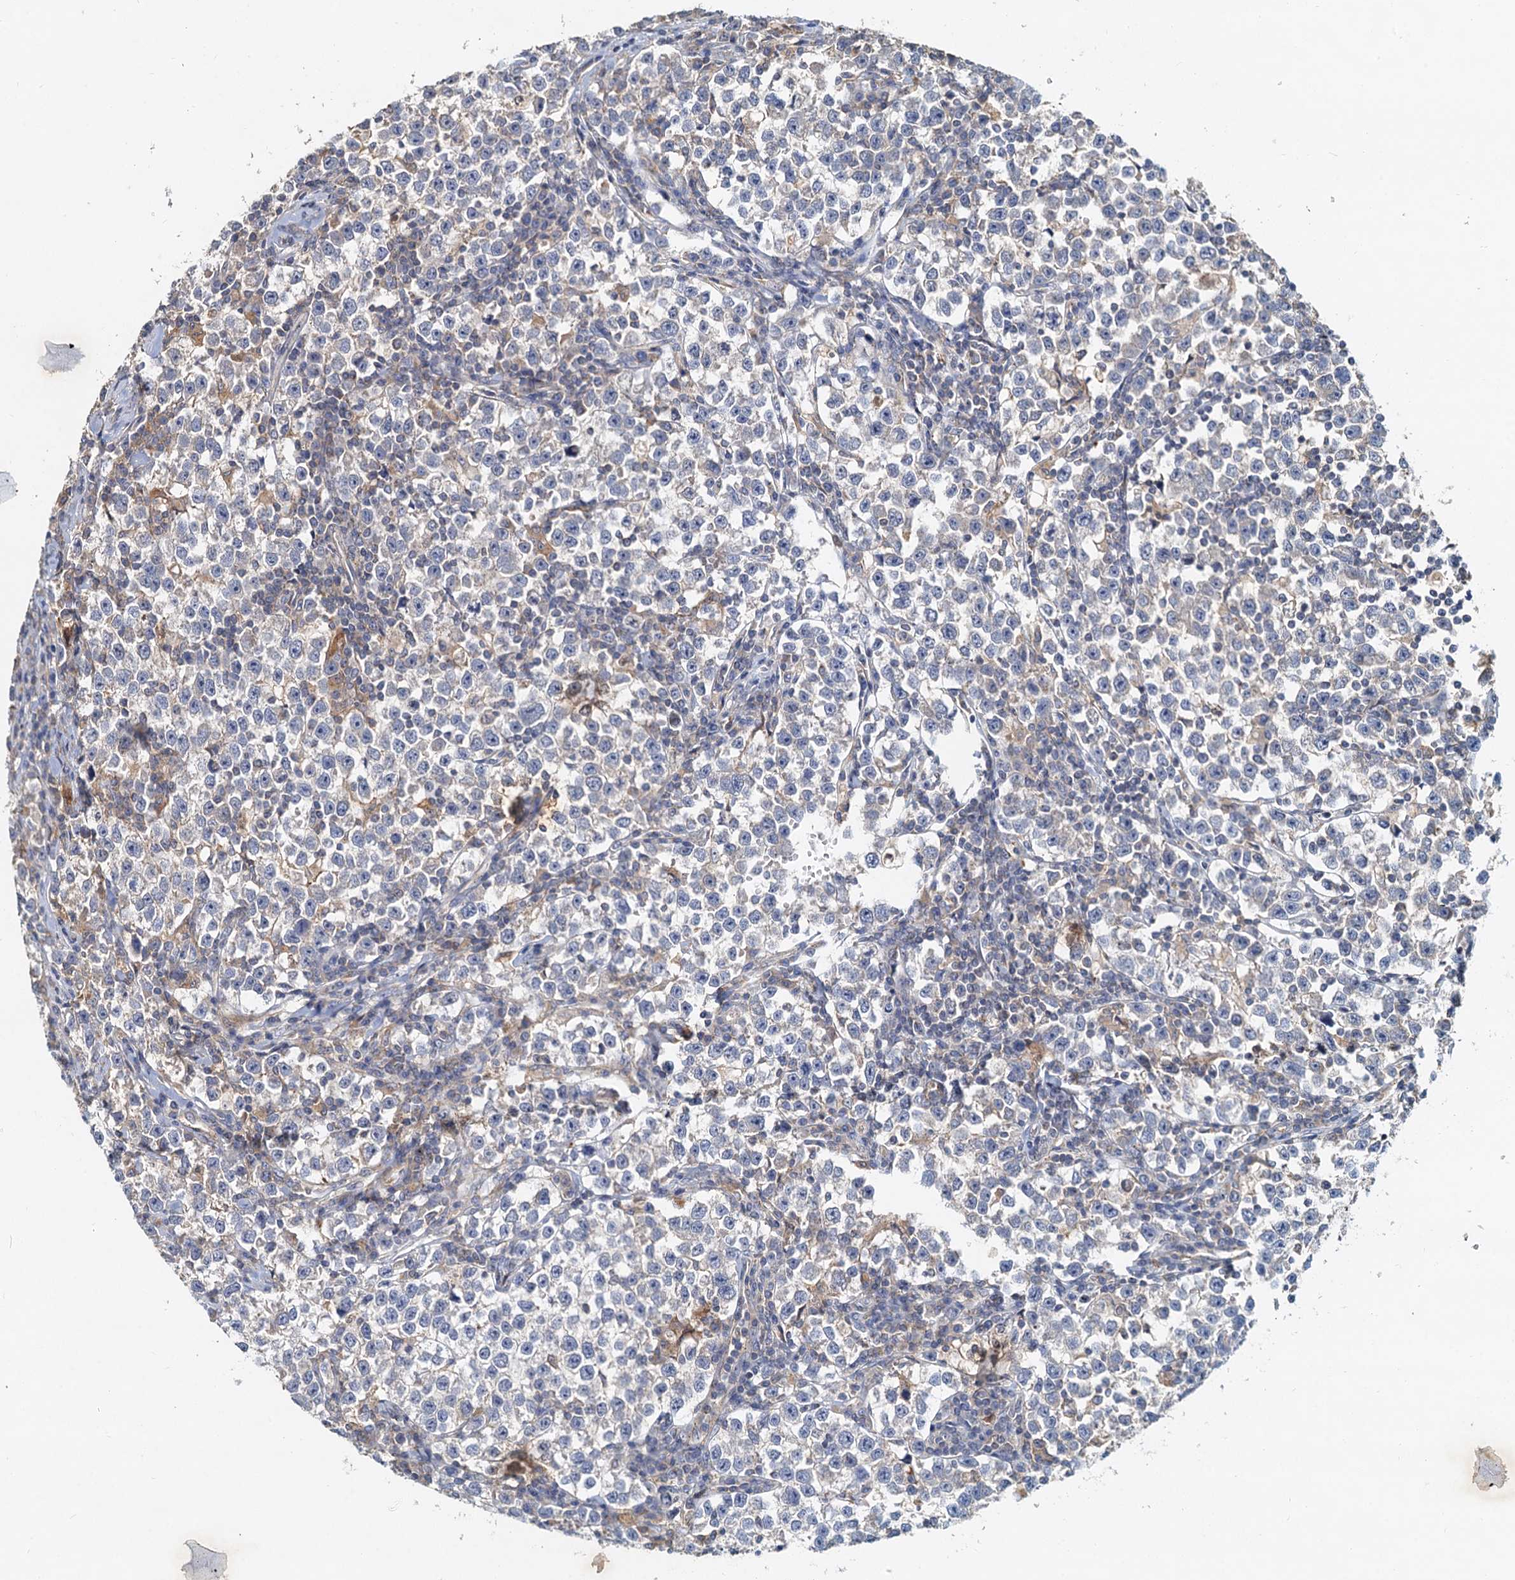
{"staining": {"intensity": "negative", "quantity": "none", "location": "none"}, "tissue": "testis cancer", "cell_type": "Tumor cells", "image_type": "cancer", "snomed": [{"axis": "morphology", "description": "Normal tissue, NOS"}, {"axis": "morphology", "description": "Seminoma, NOS"}, {"axis": "topography", "description": "Testis"}], "caption": "There is no significant staining in tumor cells of testis cancer (seminoma).", "gene": "TOLLIP", "patient": {"sex": "male", "age": 43}}